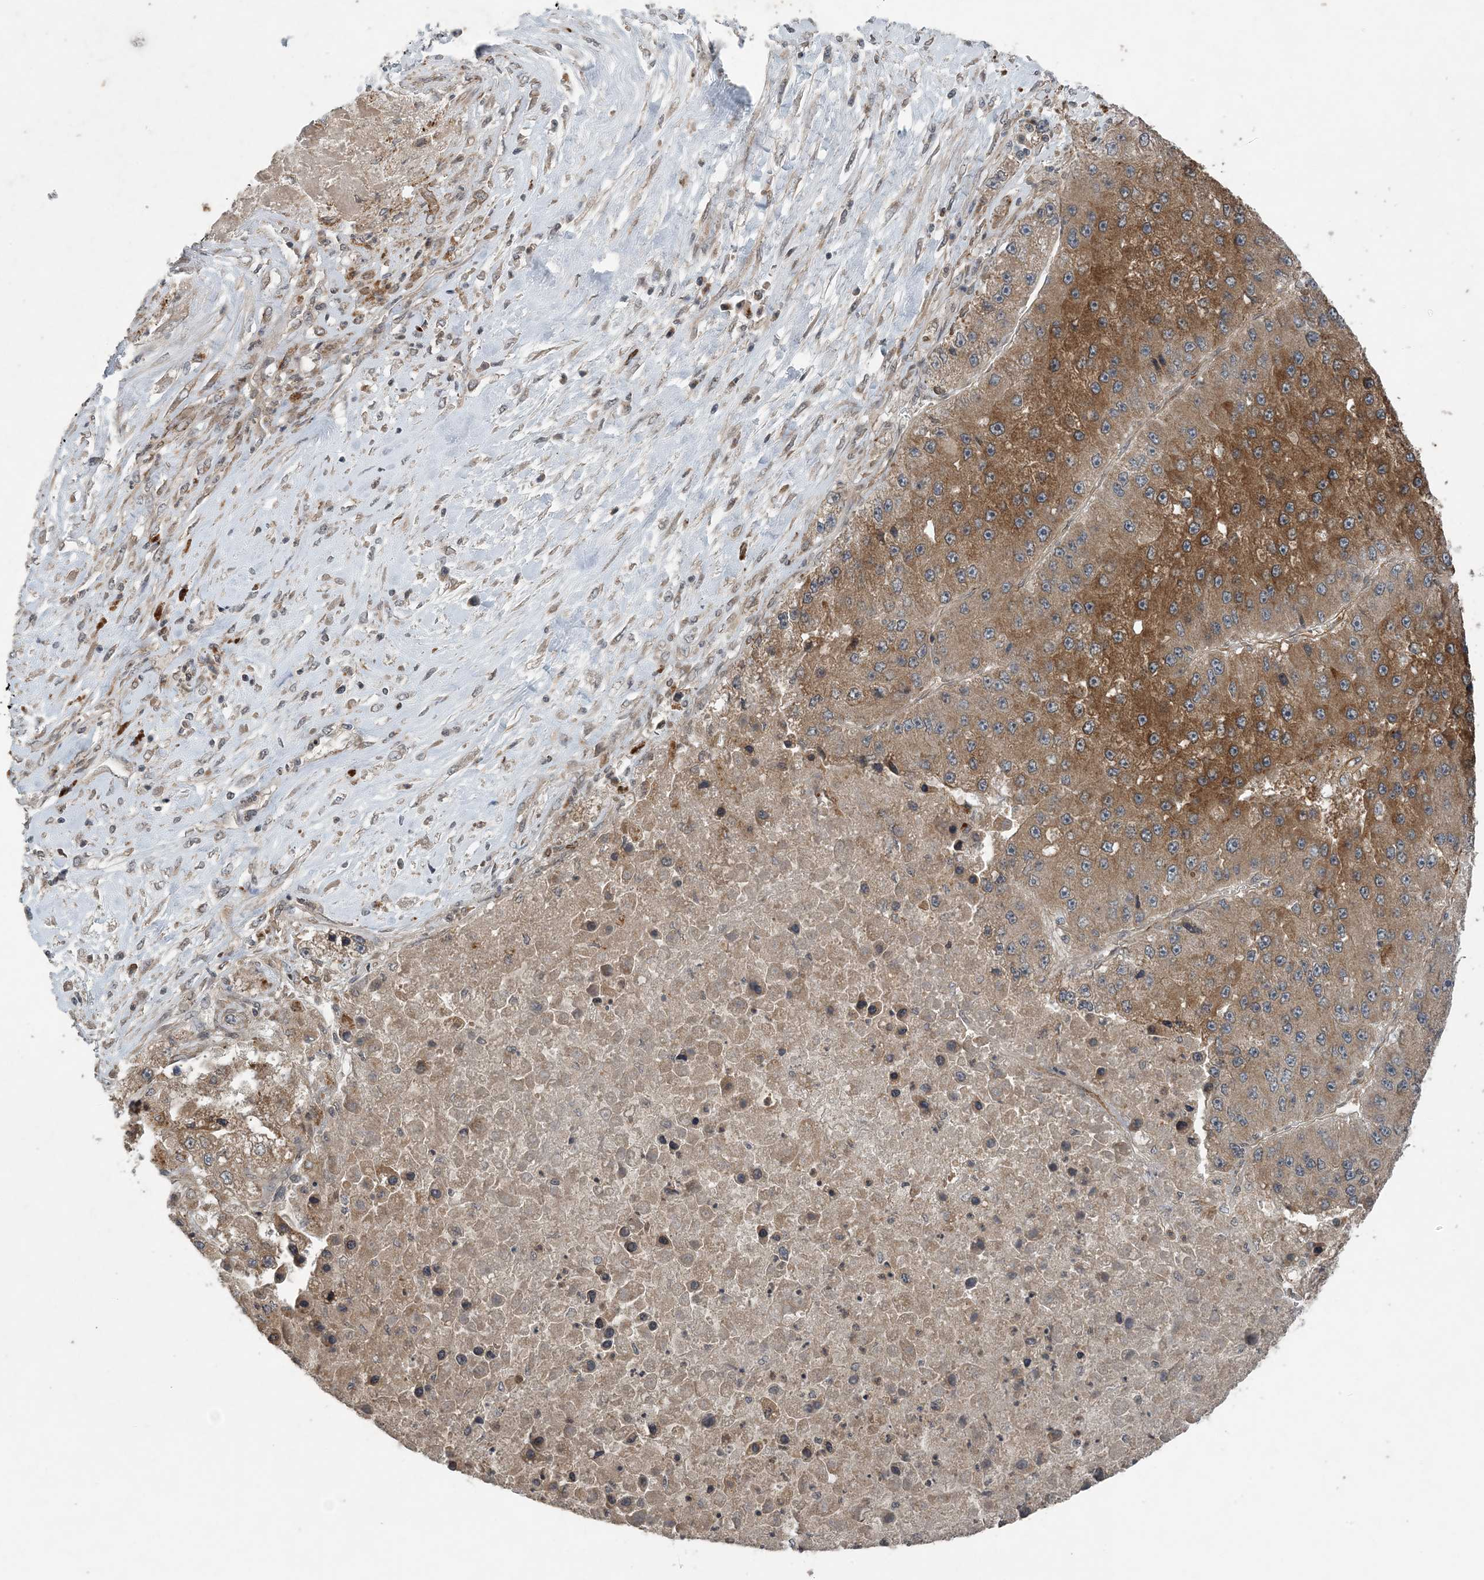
{"staining": {"intensity": "moderate", "quantity": ">75%", "location": "cytoplasmic/membranous"}, "tissue": "liver cancer", "cell_type": "Tumor cells", "image_type": "cancer", "snomed": [{"axis": "morphology", "description": "Carcinoma, Hepatocellular, NOS"}, {"axis": "topography", "description": "Liver"}], "caption": "The micrograph exhibits immunohistochemical staining of liver cancer. There is moderate cytoplasmic/membranous staining is identified in about >75% of tumor cells.", "gene": "MYO9B", "patient": {"sex": "female", "age": 73}}